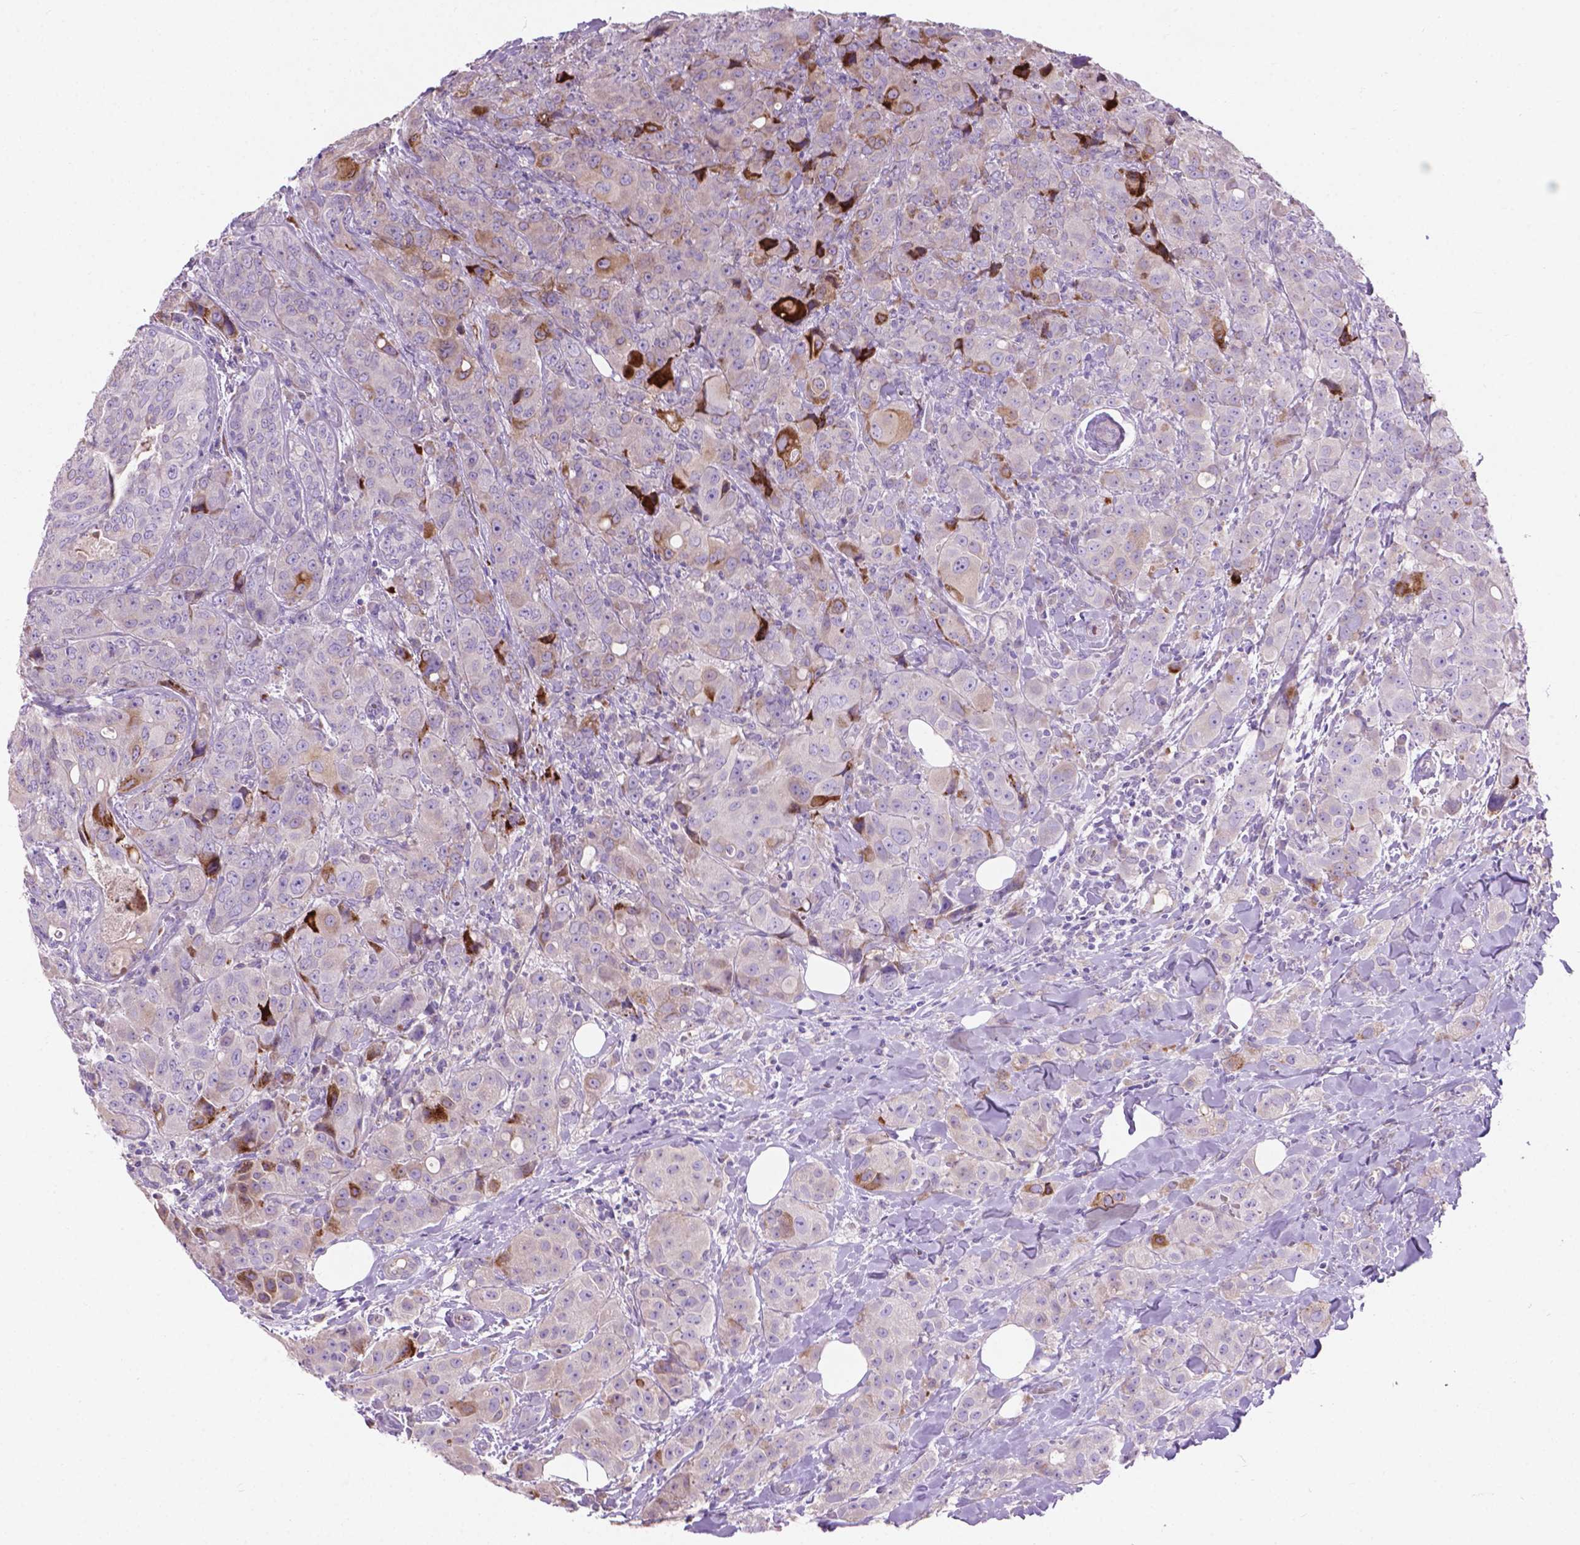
{"staining": {"intensity": "moderate", "quantity": "<25%", "location": "cytoplasmic/membranous"}, "tissue": "breast cancer", "cell_type": "Tumor cells", "image_type": "cancer", "snomed": [{"axis": "morphology", "description": "Duct carcinoma"}, {"axis": "topography", "description": "Breast"}], "caption": "Immunohistochemical staining of human breast cancer displays low levels of moderate cytoplasmic/membranous protein positivity in about <25% of tumor cells.", "gene": "NOXO1", "patient": {"sex": "female", "age": 43}}